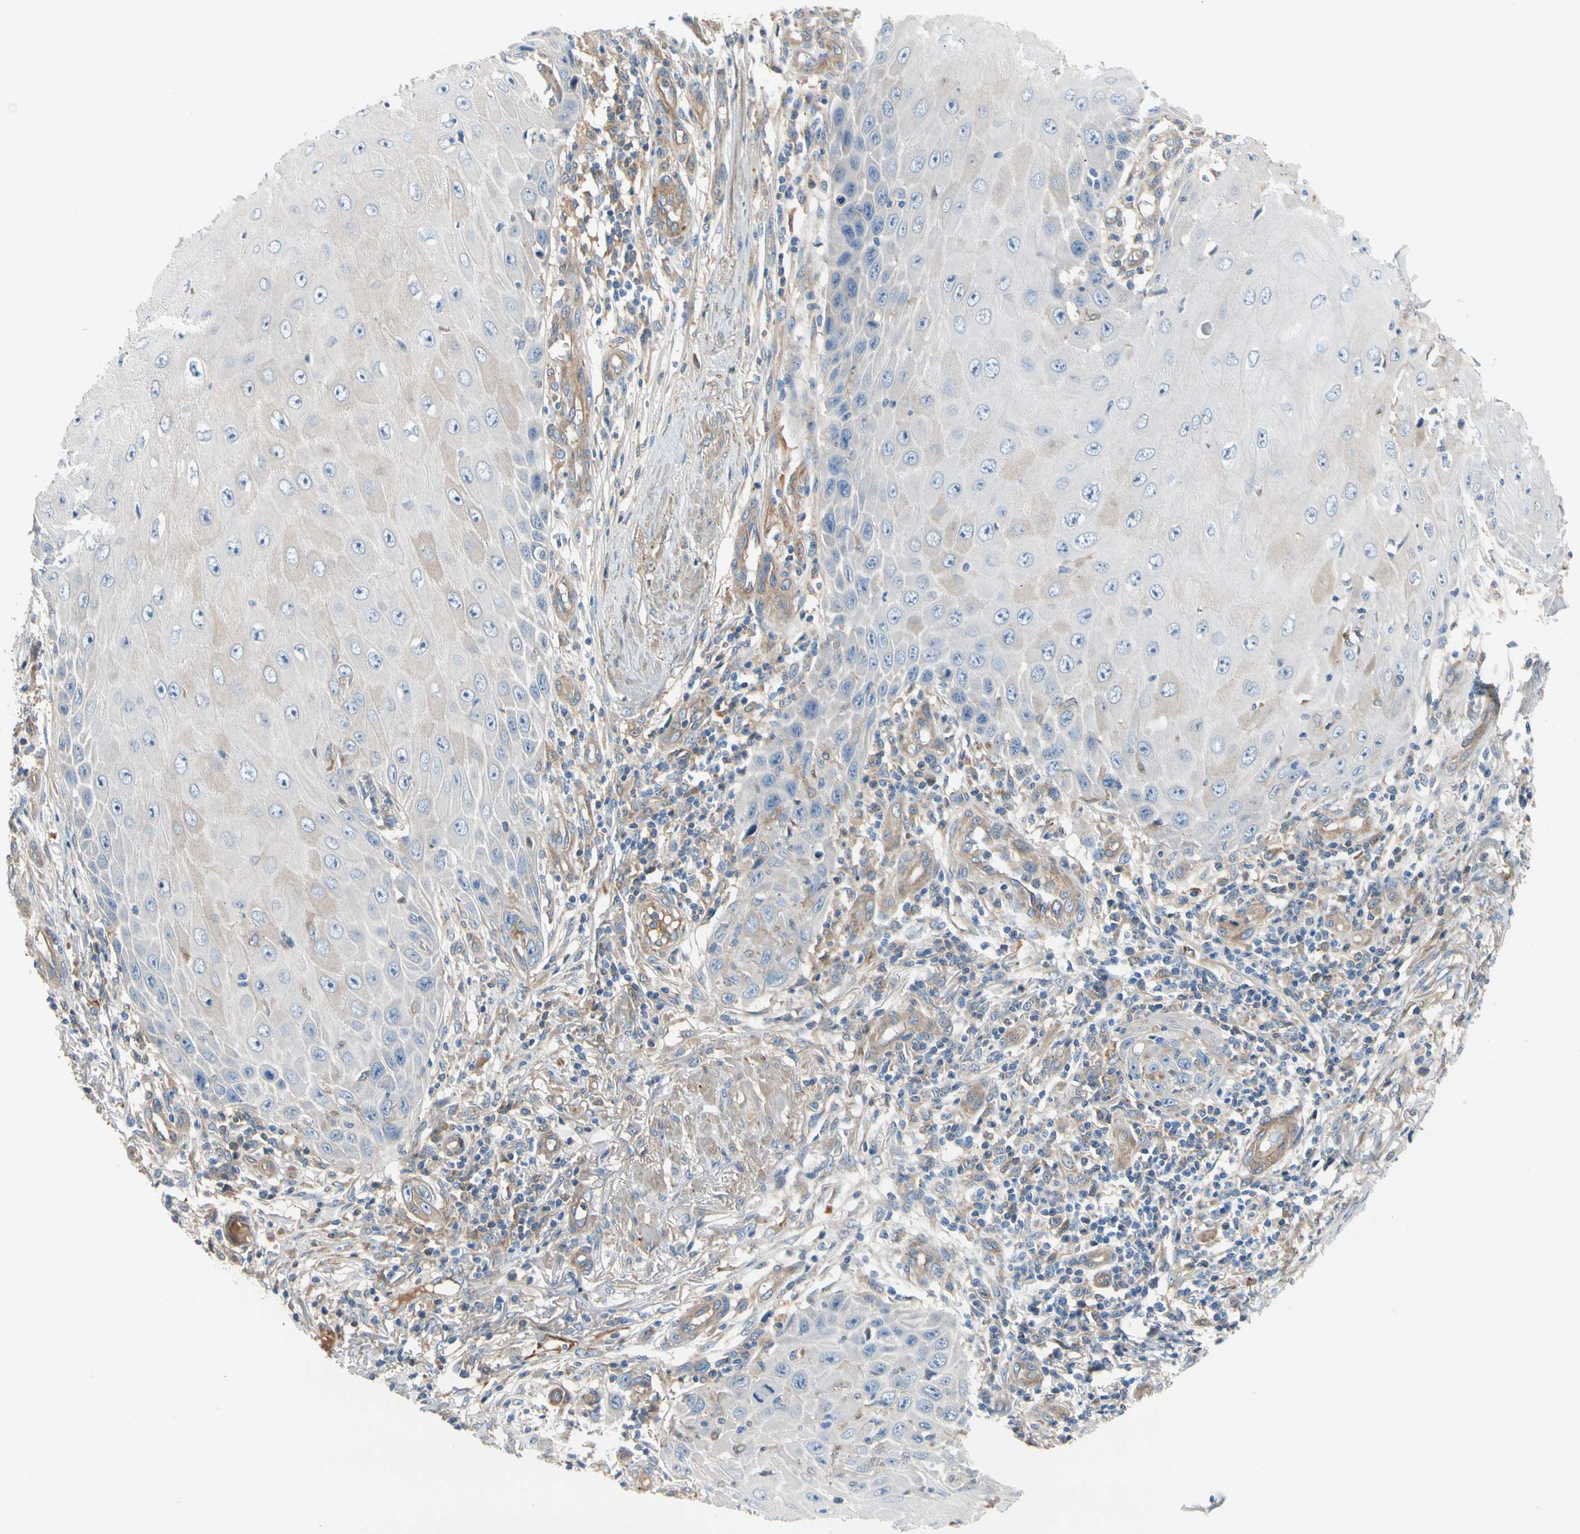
{"staining": {"intensity": "weak", "quantity": "<25%", "location": "cytoplasmic/membranous"}, "tissue": "skin cancer", "cell_type": "Tumor cells", "image_type": "cancer", "snomed": [{"axis": "morphology", "description": "Squamous cell carcinoma, NOS"}, {"axis": "topography", "description": "Skin"}], "caption": "IHC of skin cancer exhibits no staining in tumor cells.", "gene": "ENTREP3", "patient": {"sex": "female", "age": 73}}